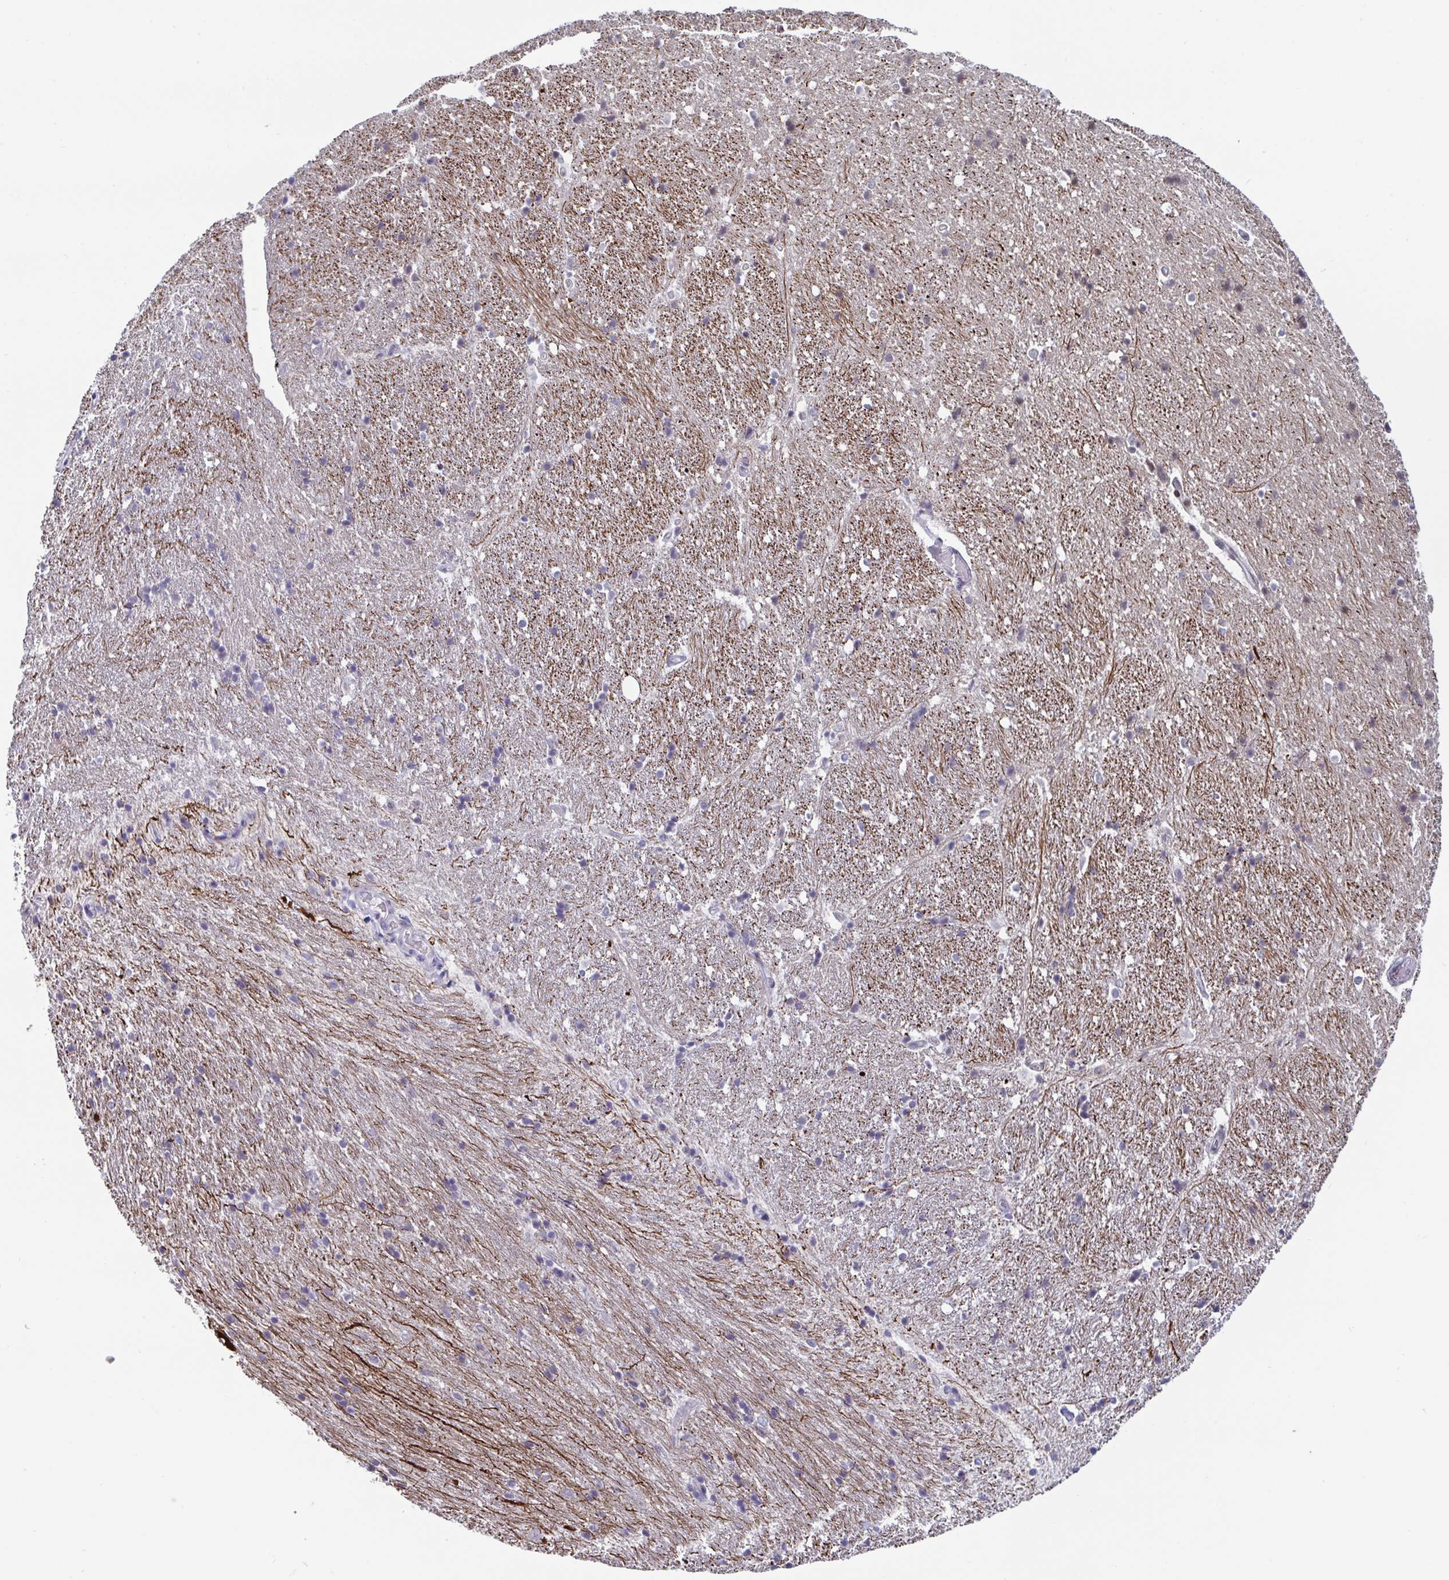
{"staining": {"intensity": "negative", "quantity": "none", "location": "none"}, "tissue": "hippocampus", "cell_type": "Glial cells", "image_type": "normal", "snomed": [{"axis": "morphology", "description": "Normal tissue, NOS"}, {"axis": "topography", "description": "Hippocampus"}], "caption": "This is an immunohistochemistry micrograph of benign hippocampus. There is no expression in glial cells.", "gene": "NAA30", "patient": {"sex": "male", "age": 63}}